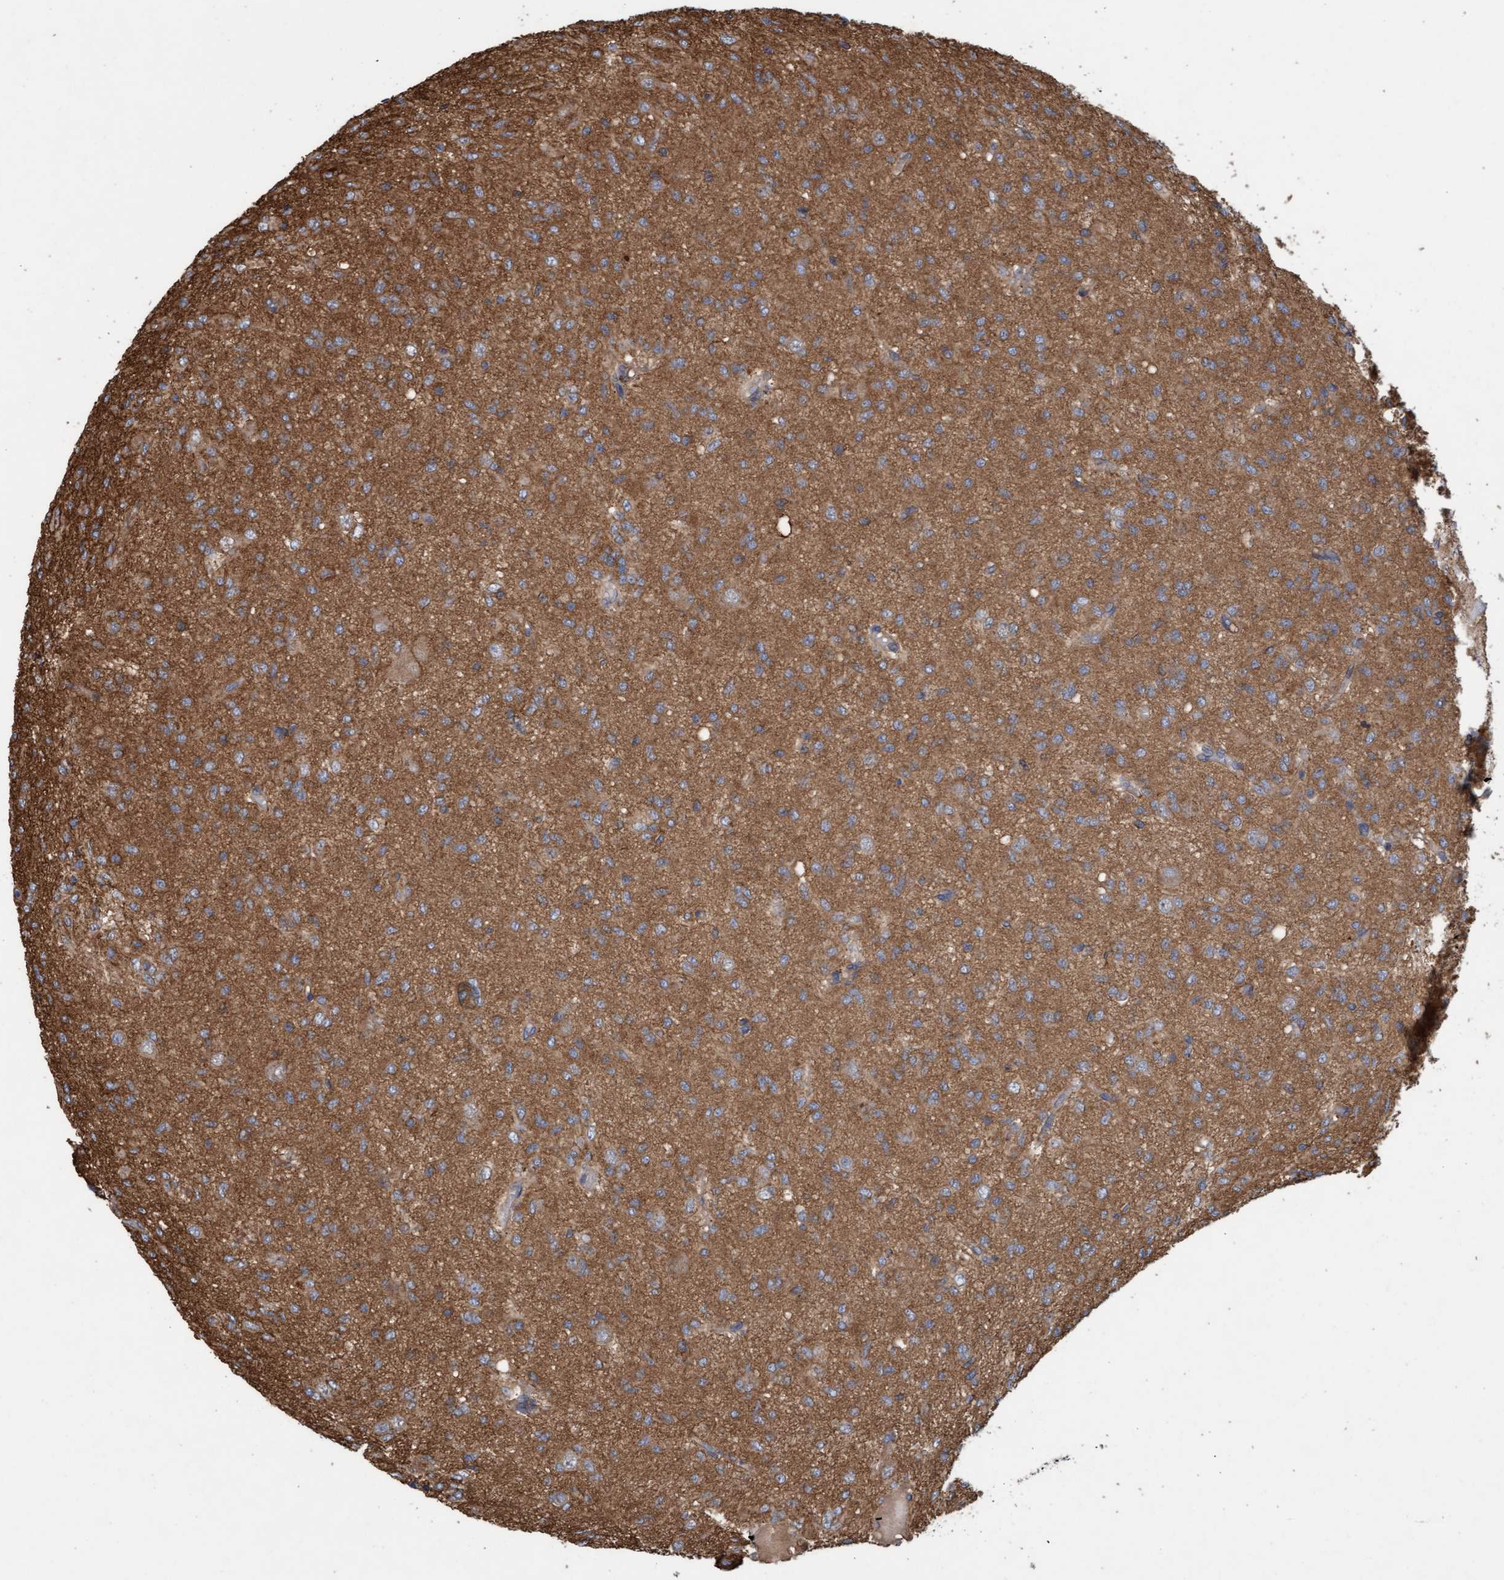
{"staining": {"intensity": "moderate", "quantity": ">75%", "location": "cytoplasmic/membranous"}, "tissue": "glioma", "cell_type": "Tumor cells", "image_type": "cancer", "snomed": [{"axis": "morphology", "description": "Glioma, malignant, High grade"}, {"axis": "topography", "description": "Brain"}], "caption": "Tumor cells demonstrate moderate cytoplasmic/membranous expression in about >75% of cells in malignant high-grade glioma.", "gene": "DDHD2", "patient": {"sex": "female", "age": 59}}